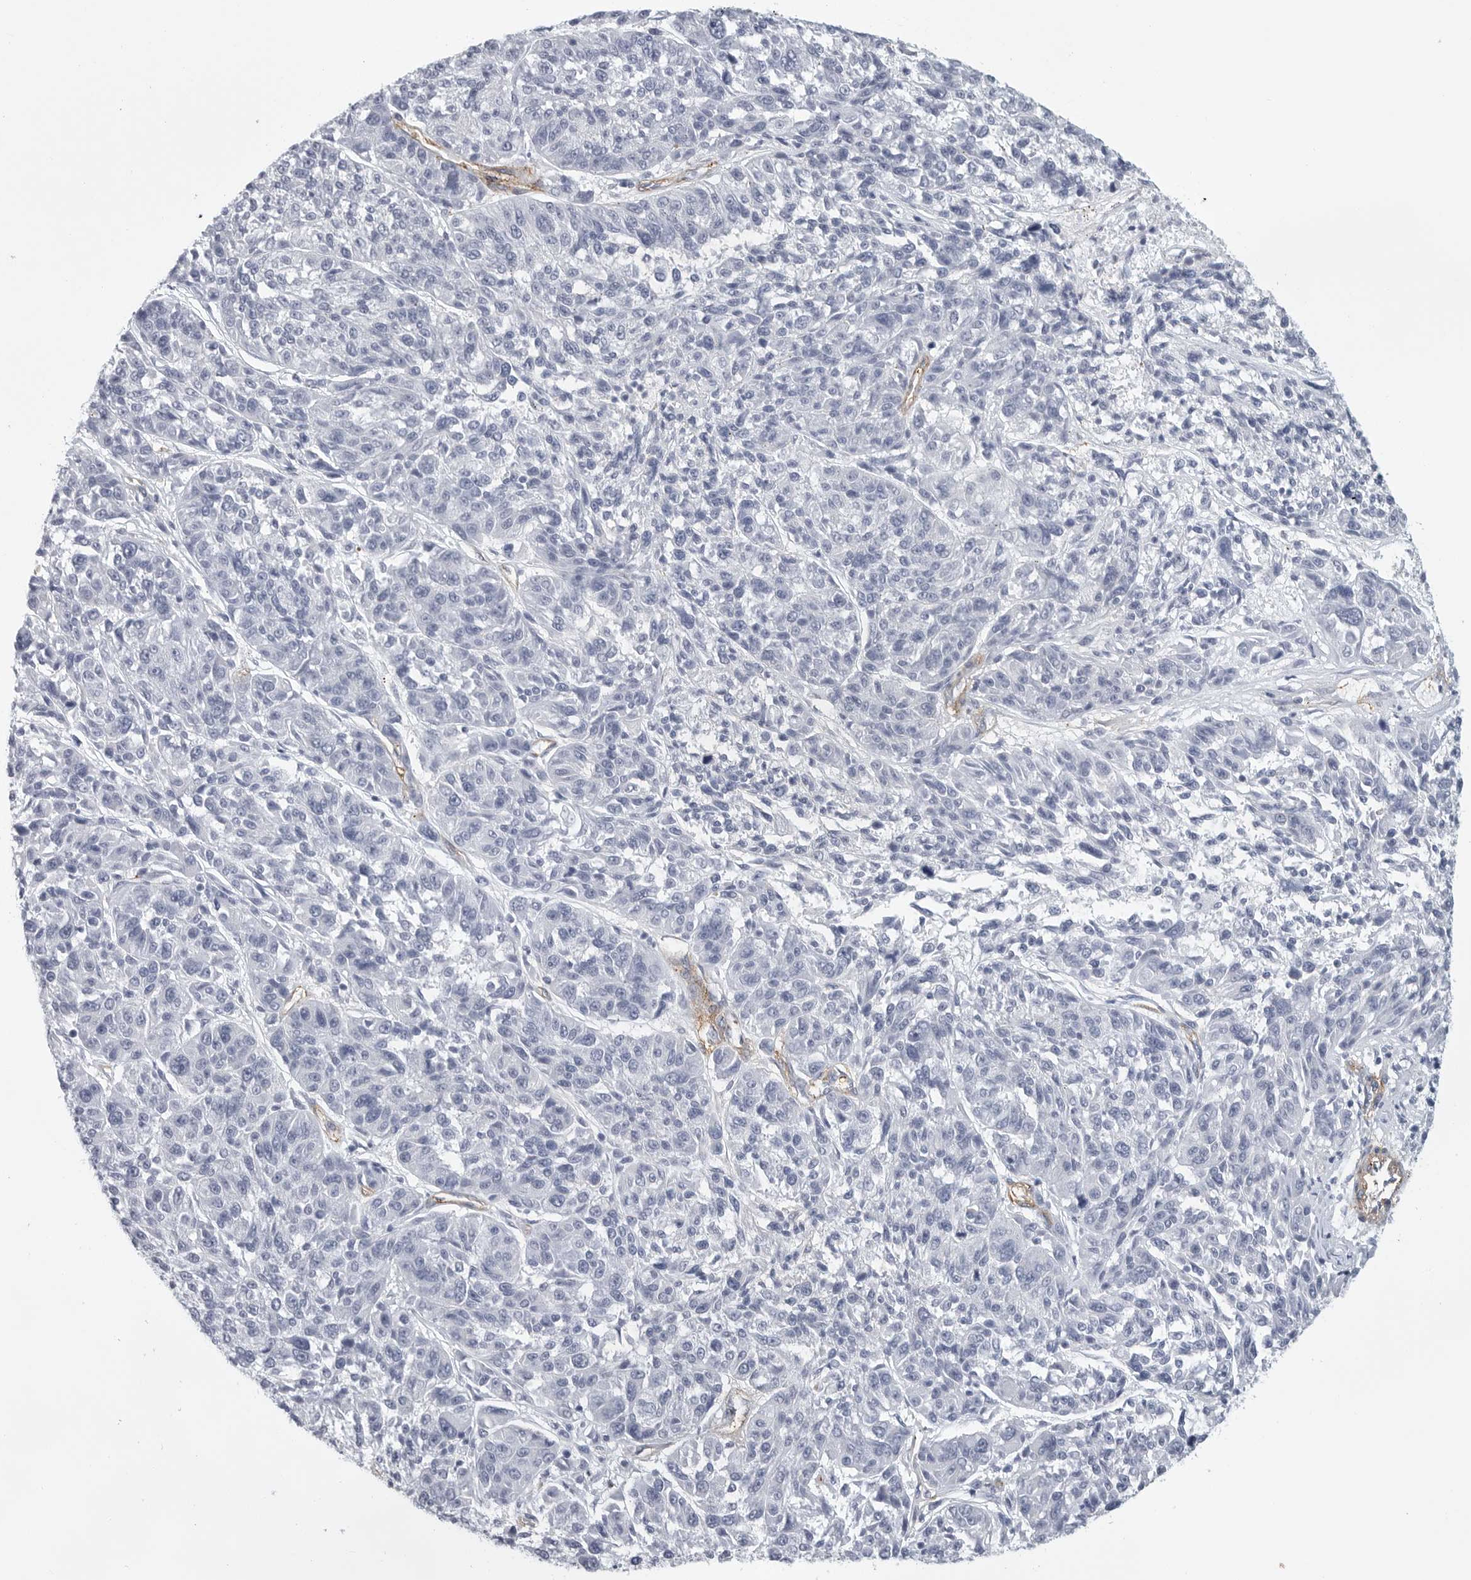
{"staining": {"intensity": "negative", "quantity": "none", "location": "none"}, "tissue": "melanoma", "cell_type": "Tumor cells", "image_type": "cancer", "snomed": [{"axis": "morphology", "description": "Malignant melanoma, NOS"}, {"axis": "topography", "description": "Skin"}], "caption": "Immunohistochemistry of melanoma displays no staining in tumor cells.", "gene": "TNR", "patient": {"sex": "male", "age": 53}}